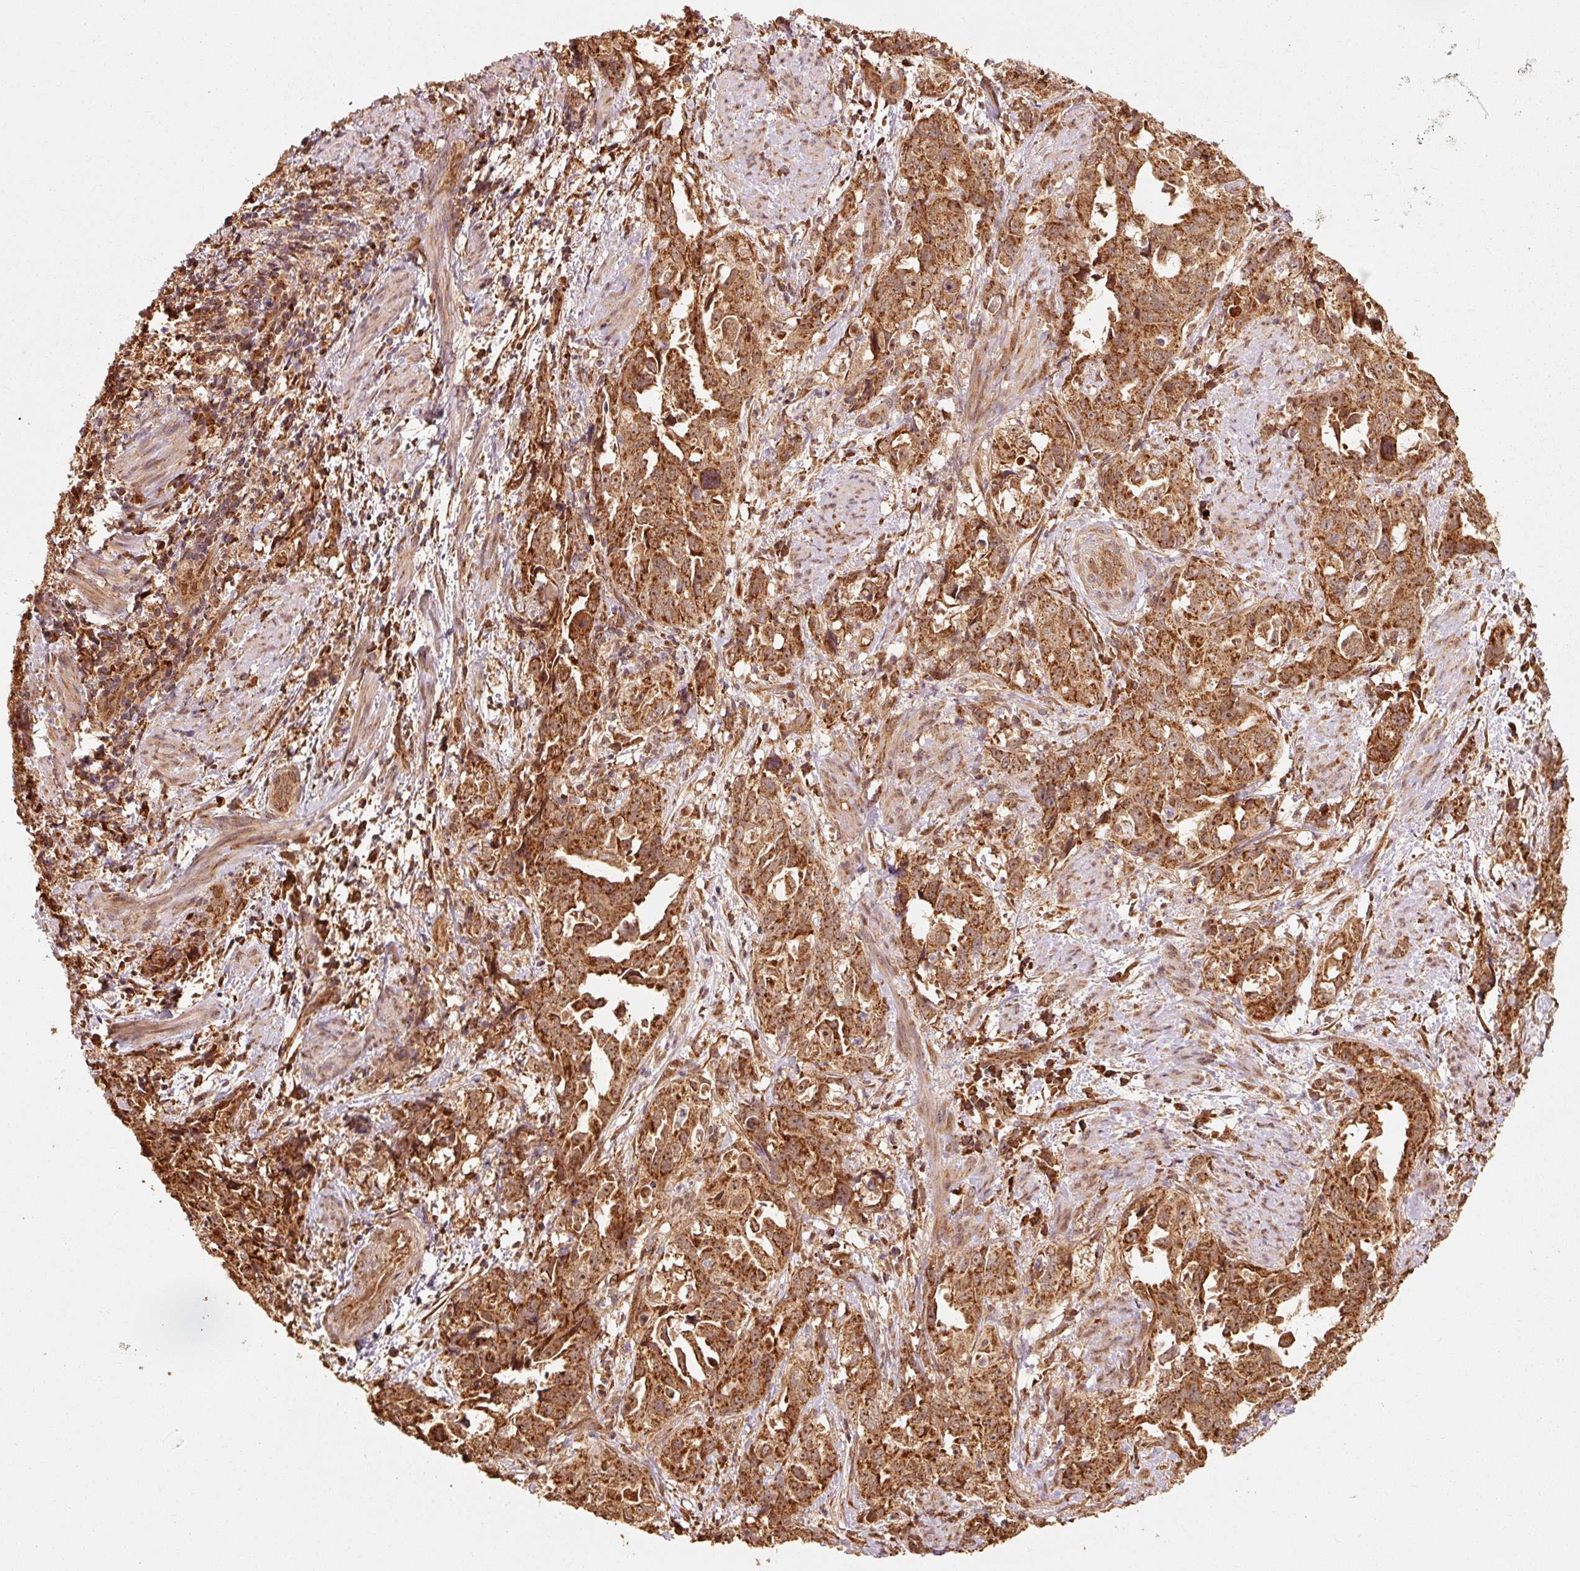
{"staining": {"intensity": "strong", "quantity": ">75%", "location": "cytoplasmic/membranous"}, "tissue": "endometrial cancer", "cell_type": "Tumor cells", "image_type": "cancer", "snomed": [{"axis": "morphology", "description": "Adenocarcinoma, NOS"}, {"axis": "topography", "description": "Endometrium"}], "caption": "Protein expression by immunohistochemistry shows strong cytoplasmic/membranous positivity in approximately >75% of tumor cells in adenocarcinoma (endometrial).", "gene": "MRPL16", "patient": {"sex": "female", "age": 65}}